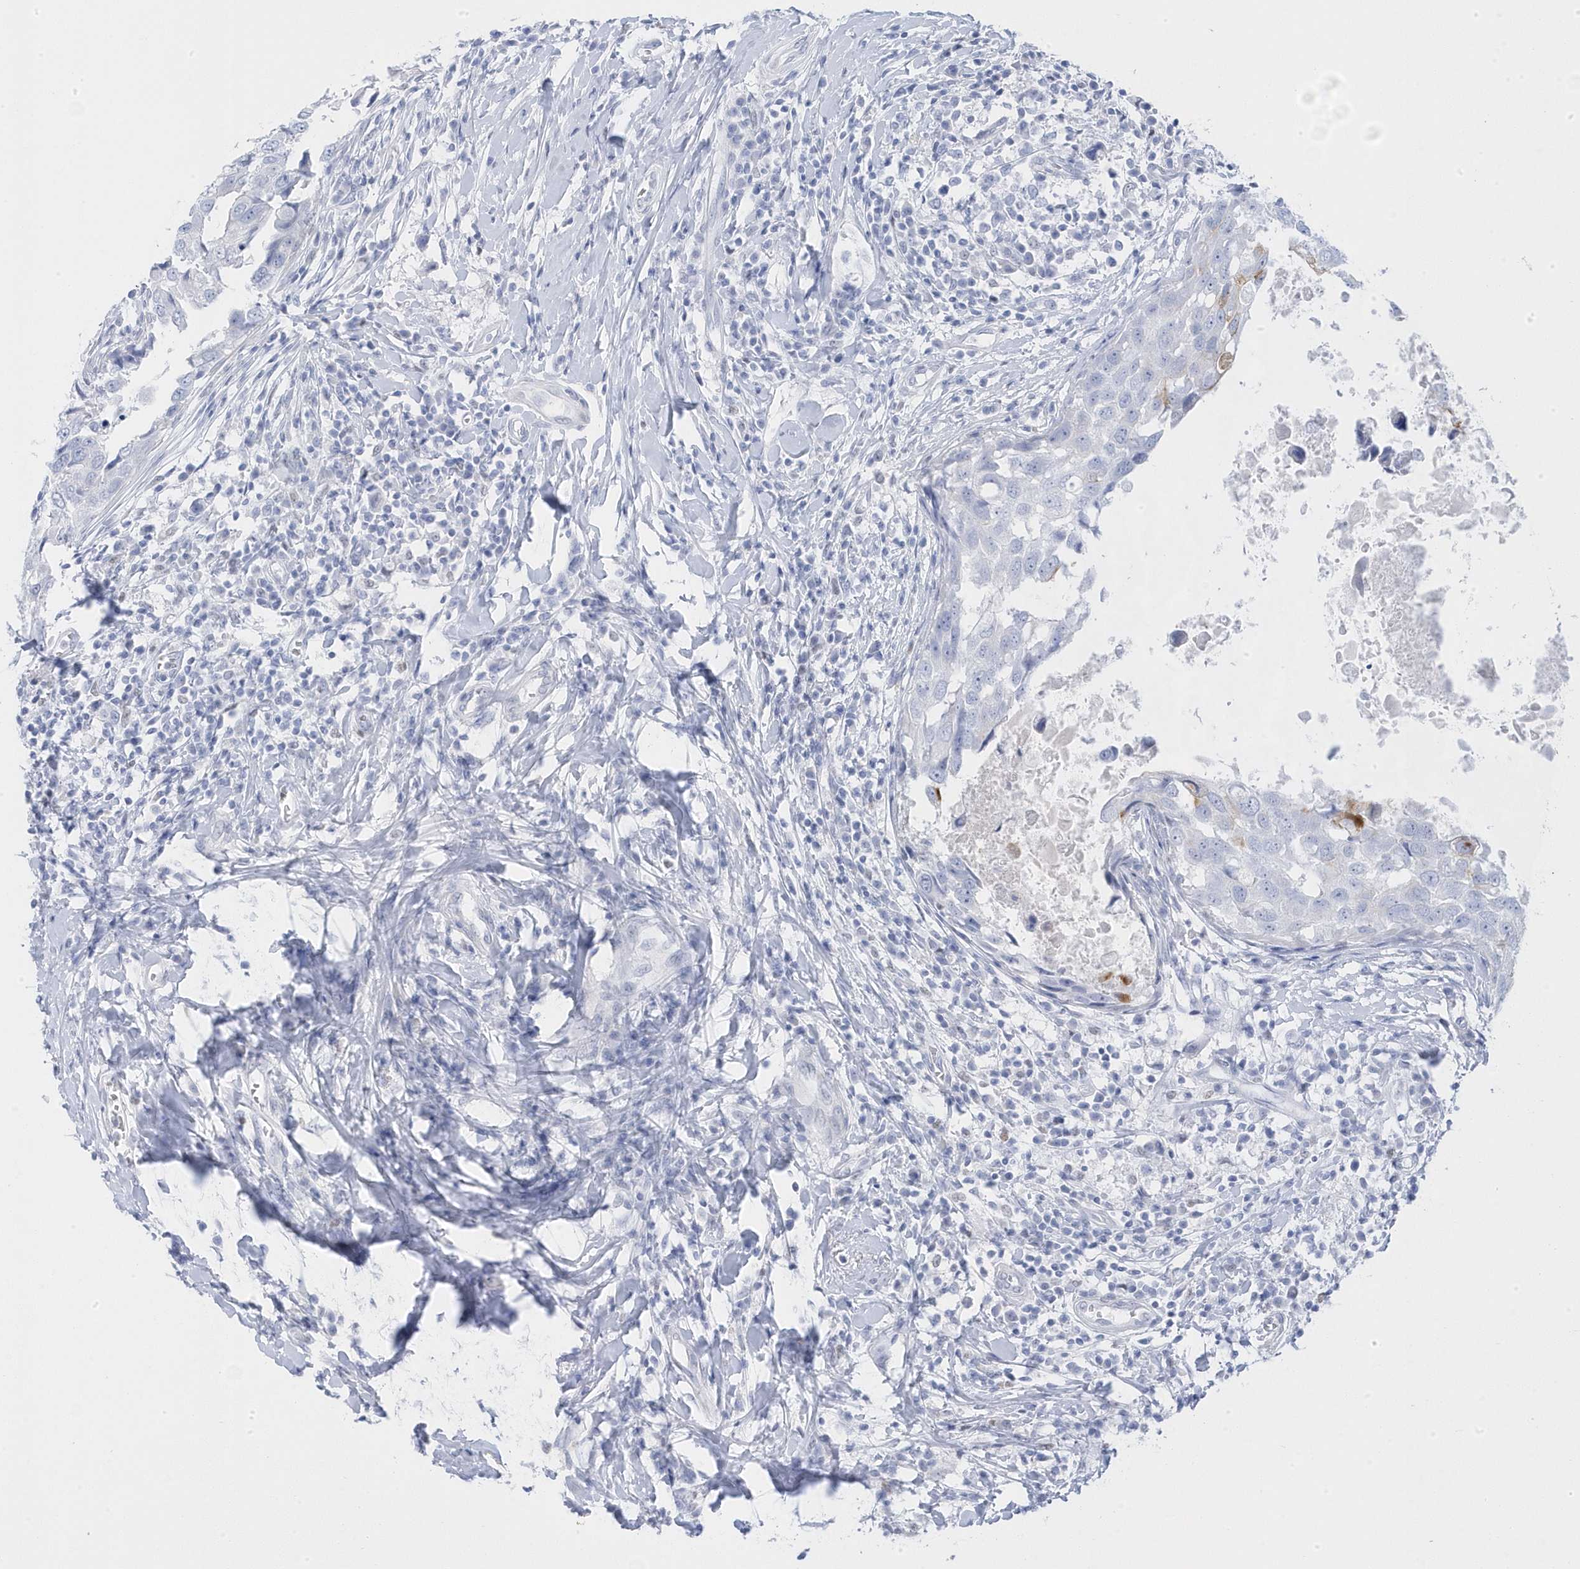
{"staining": {"intensity": "negative", "quantity": "none", "location": "none"}, "tissue": "breast cancer", "cell_type": "Tumor cells", "image_type": "cancer", "snomed": [{"axis": "morphology", "description": "Duct carcinoma"}, {"axis": "topography", "description": "Breast"}], "caption": "A high-resolution histopathology image shows immunohistochemistry staining of breast cancer, which reveals no significant positivity in tumor cells.", "gene": "GTPBP6", "patient": {"sex": "female", "age": 27}}